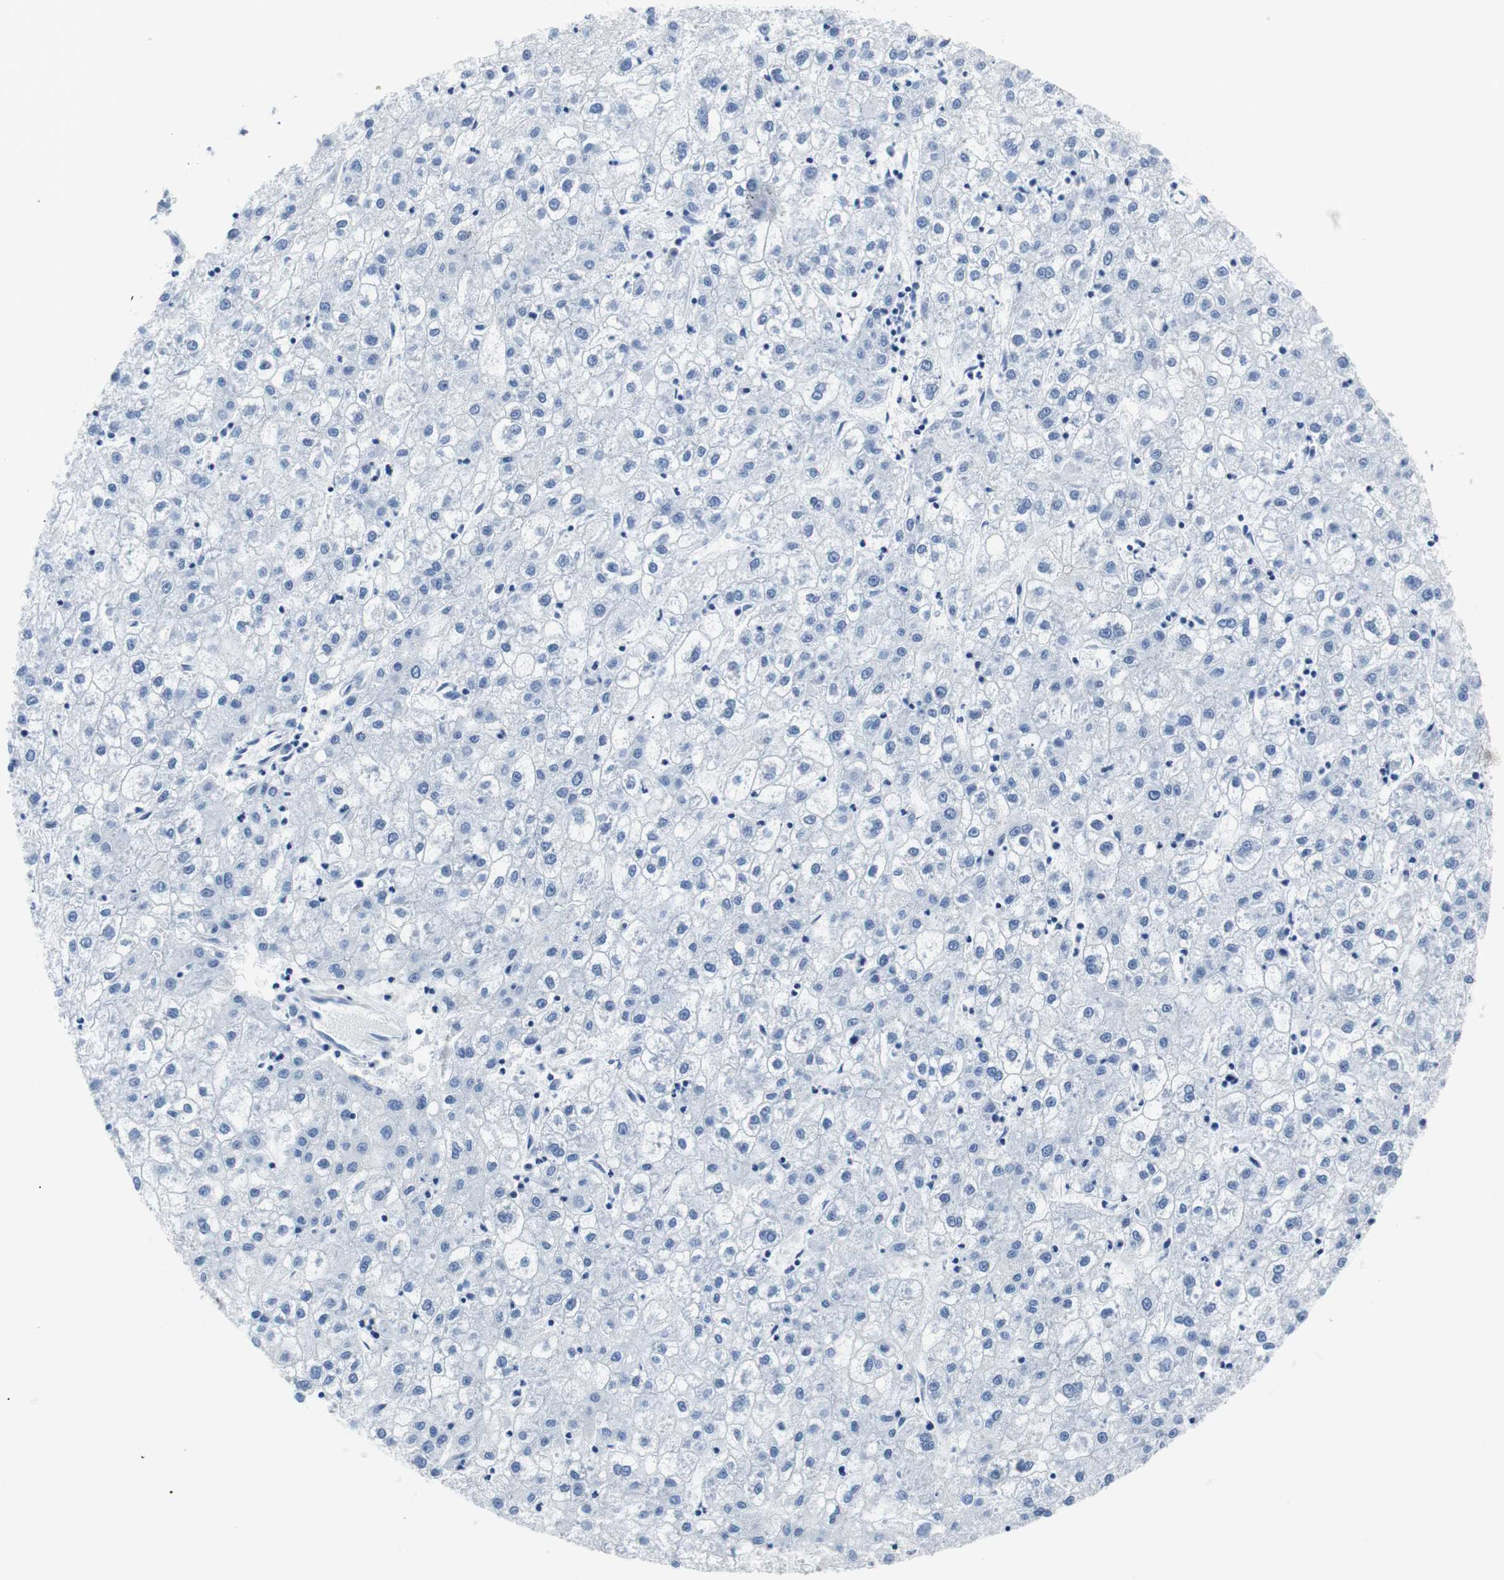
{"staining": {"intensity": "negative", "quantity": "none", "location": "none"}, "tissue": "liver cancer", "cell_type": "Tumor cells", "image_type": "cancer", "snomed": [{"axis": "morphology", "description": "Carcinoma, Hepatocellular, NOS"}, {"axis": "topography", "description": "Liver"}], "caption": "Immunohistochemistry (IHC) photomicrograph of neoplastic tissue: liver hepatocellular carcinoma stained with DAB (3,3'-diaminobenzidine) reveals no significant protein positivity in tumor cells. Nuclei are stained in blue.", "gene": "JUN", "patient": {"sex": "male", "age": 72}}